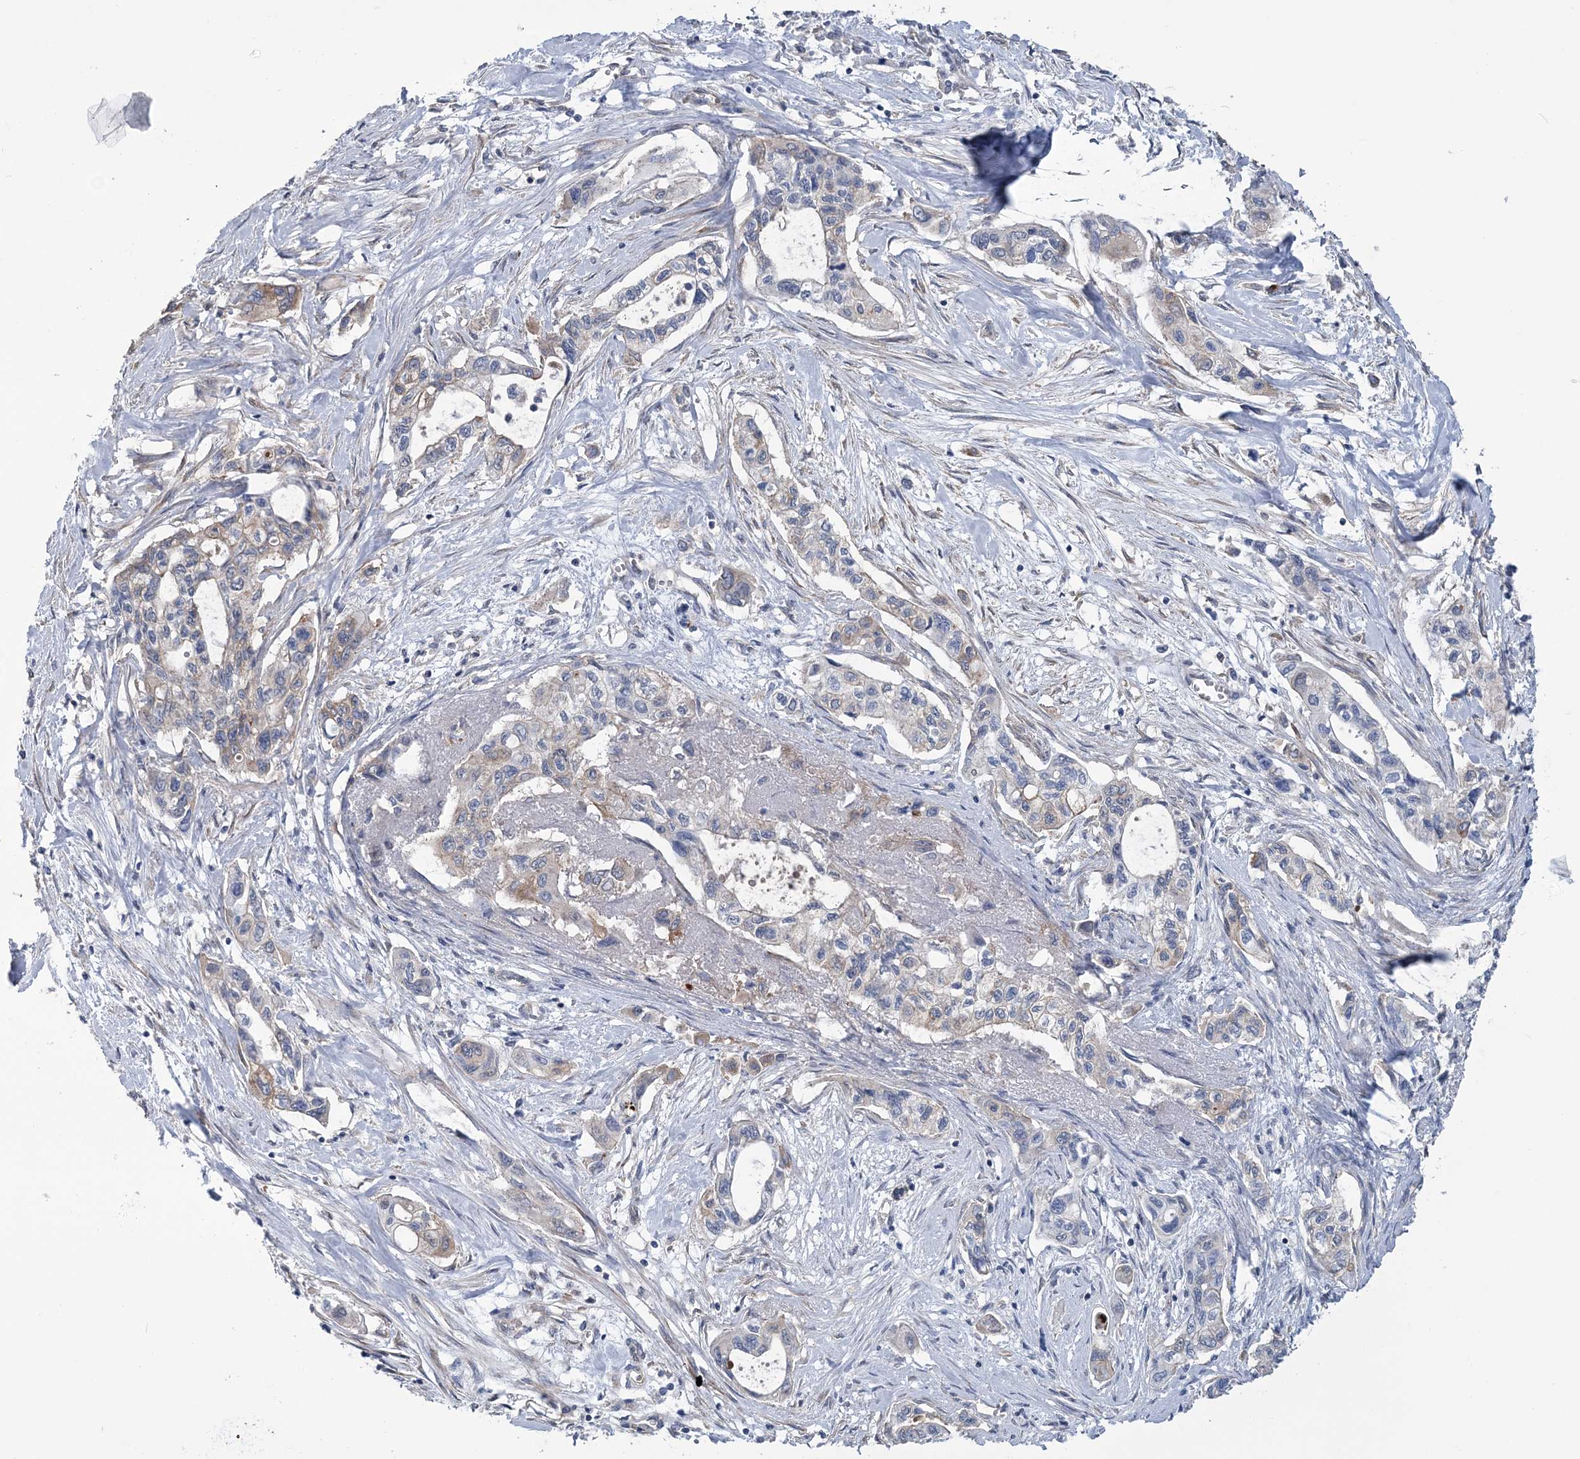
{"staining": {"intensity": "weak", "quantity": "25%-75%", "location": "cytoplasmic/membranous"}, "tissue": "pancreatic cancer", "cell_type": "Tumor cells", "image_type": "cancer", "snomed": [{"axis": "morphology", "description": "Adenocarcinoma, NOS"}, {"axis": "topography", "description": "Pancreas"}], "caption": "Pancreatic cancer was stained to show a protein in brown. There is low levels of weak cytoplasmic/membranous positivity in about 25%-75% of tumor cells.", "gene": "RAB11FIP5", "patient": {"sex": "male", "age": 75}}